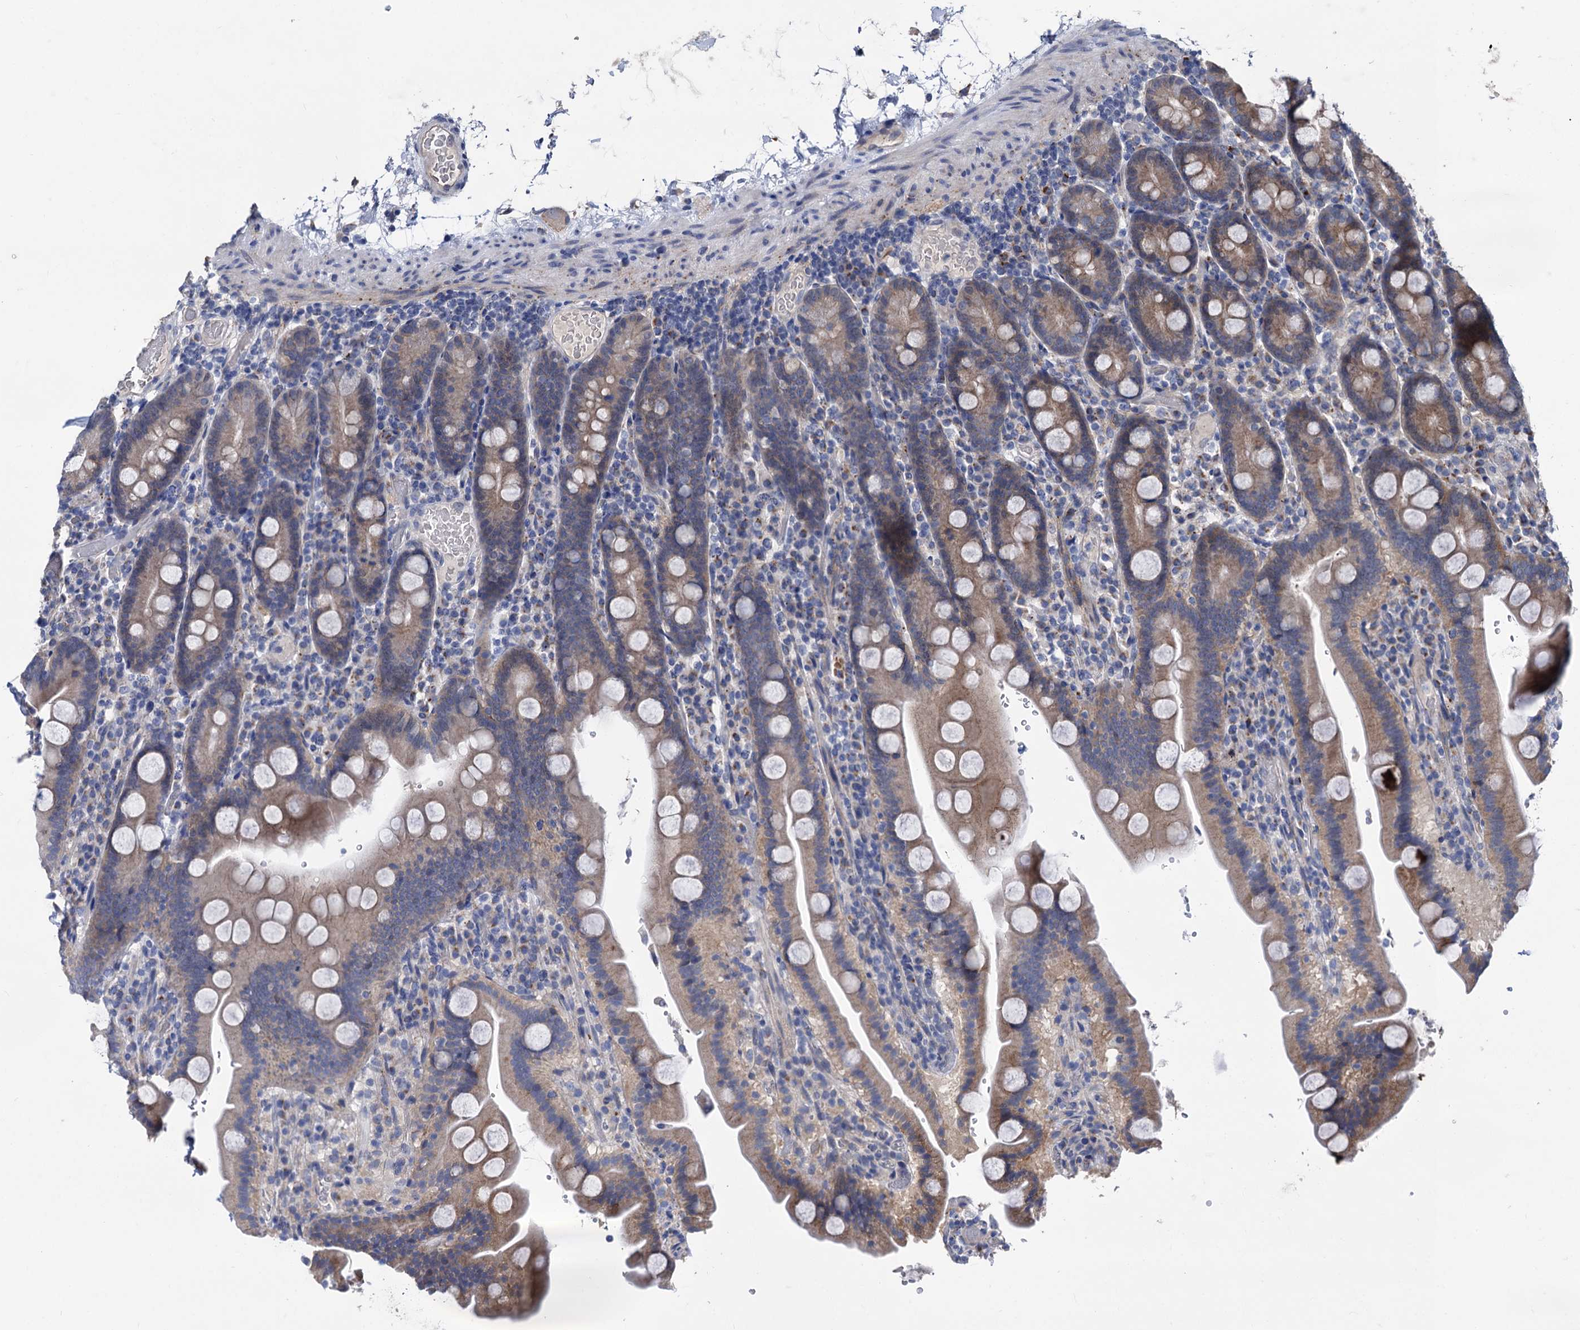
{"staining": {"intensity": "moderate", "quantity": "25%-75%", "location": "cytoplasmic/membranous"}, "tissue": "duodenum", "cell_type": "Glandular cells", "image_type": "normal", "snomed": [{"axis": "morphology", "description": "Normal tissue, NOS"}, {"axis": "topography", "description": "Duodenum"}], "caption": "Normal duodenum exhibits moderate cytoplasmic/membranous staining in approximately 25%-75% of glandular cells (IHC, brightfield microscopy, high magnification)..", "gene": "SMAGP", "patient": {"sex": "male", "age": 55}}